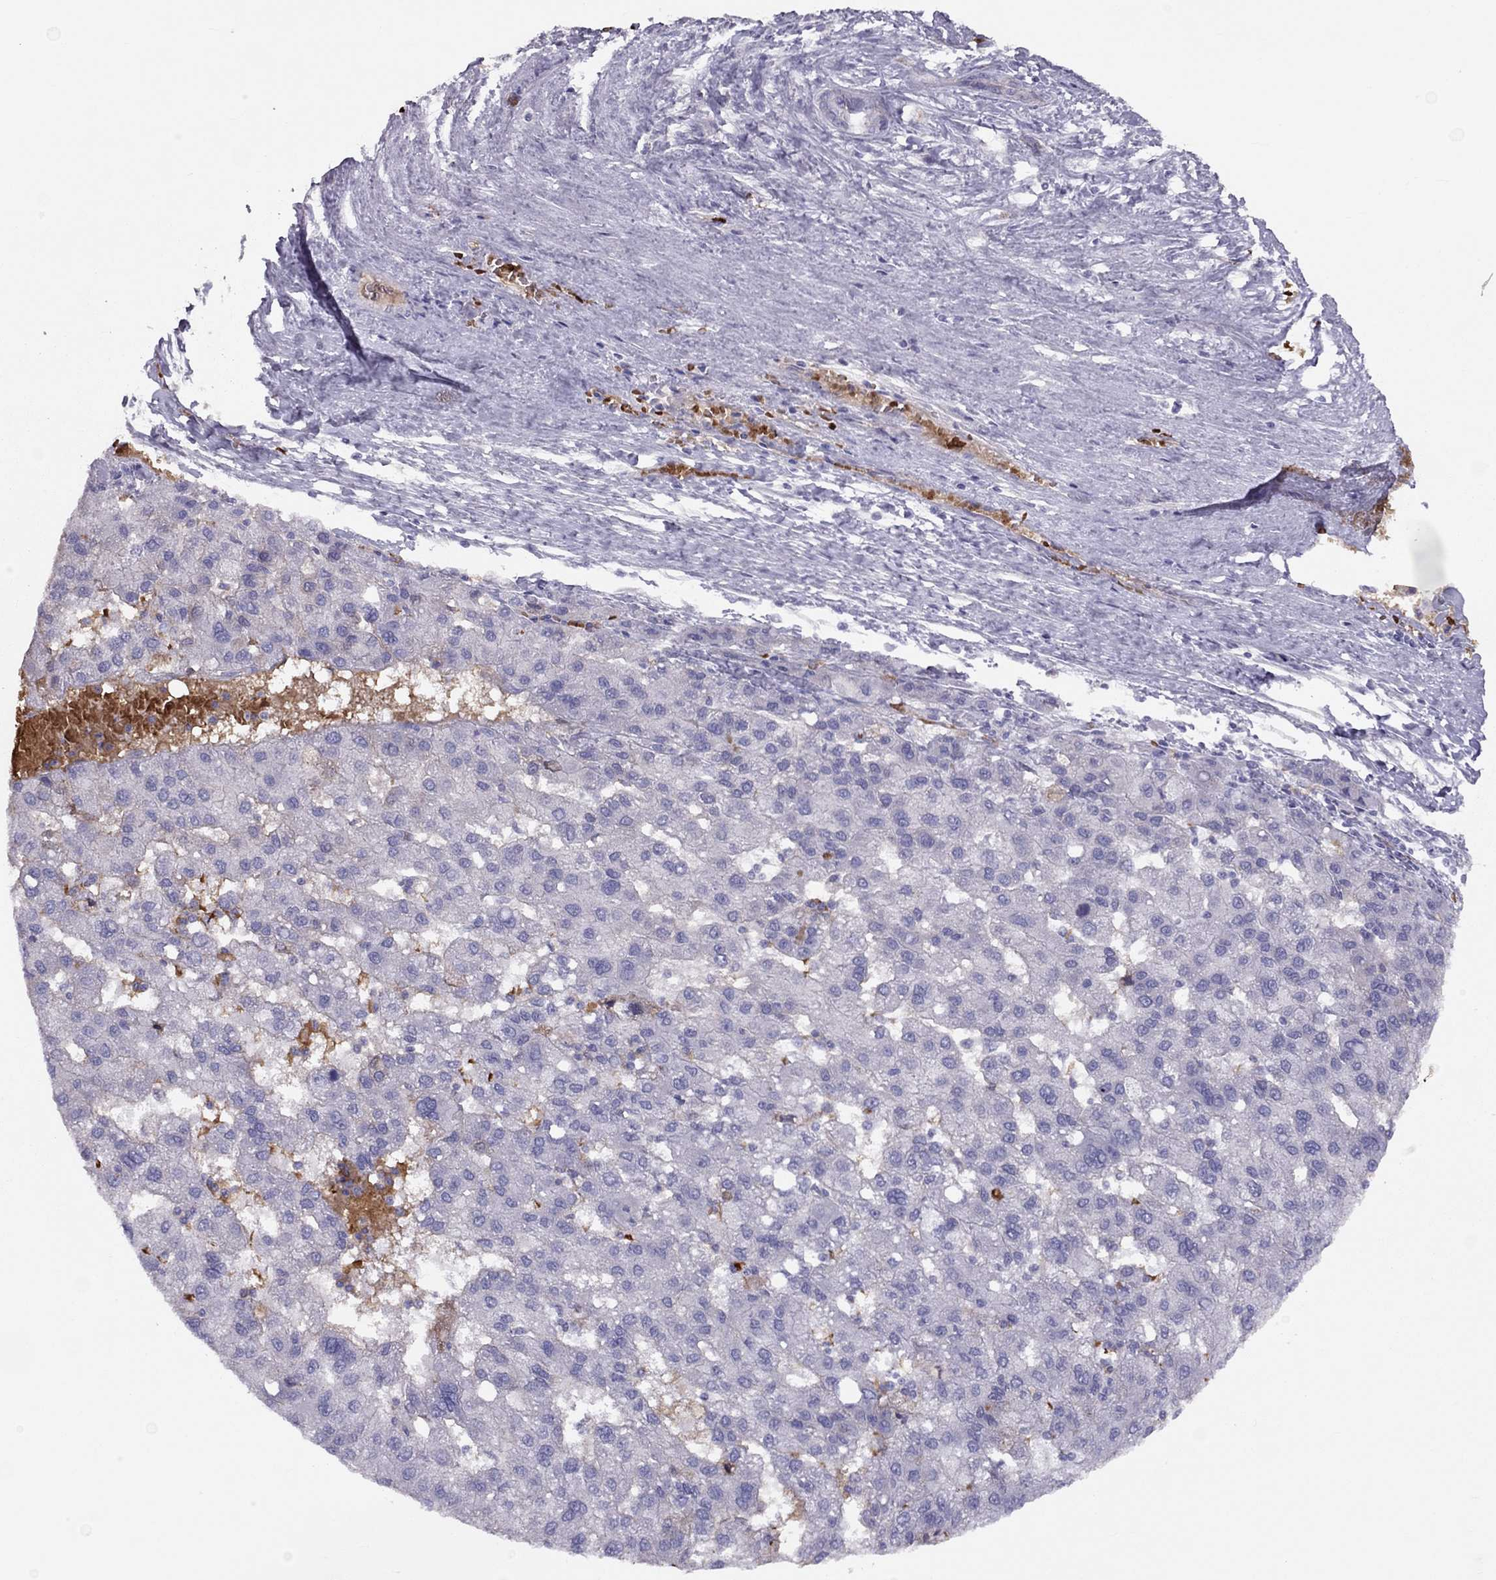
{"staining": {"intensity": "negative", "quantity": "none", "location": "none"}, "tissue": "liver cancer", "cell_type": "Tumor cells", "image_type": "cancer", "snomed": [{"axis": "morphology", "description": "Carcinoma, Hepatocellular, NOS"}, {"axis": "topography", "description": "Liver"}], "caption": "This is an IHC micrograph of liver cancer. There is no staining in tumor cells.", "gene": "RHD", "patient": {"sex": "female", "age": 82}}